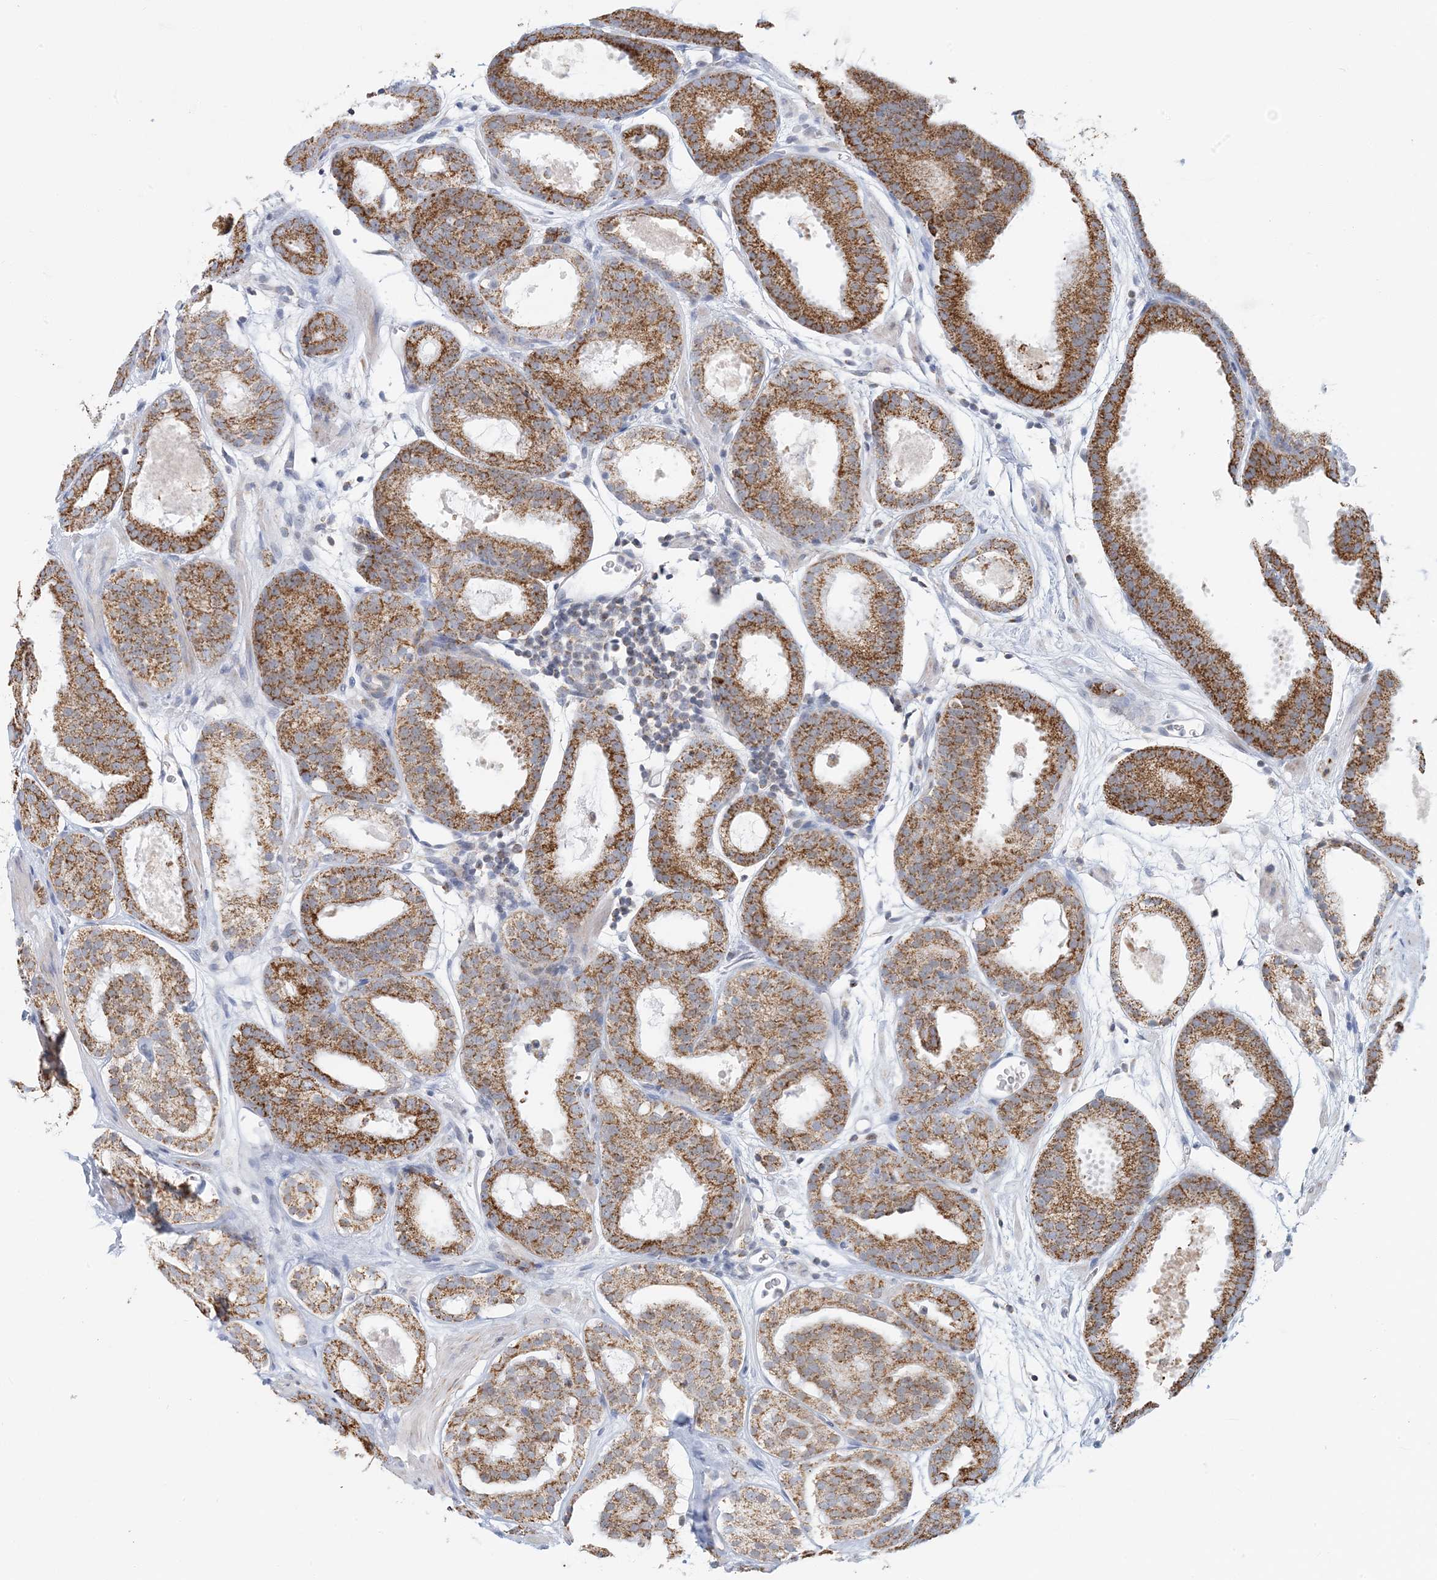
{"staining": {"intensity": "moderate", "quantity": ">75%", "location": "cytoplasmic/membranous"}, "tissue": "prostate cancer", "cell_type": "Tumor cells", "image_type": "cancer", "snomed": [{"axis": "morphology", "description": "Adenocarcinoma, Low grade"}, {"axis": "topography", "description": "Prostate"}], "caption": "Protein expression analysis of human adenocarcinoma (low-grade) (prostate) reveals moderate cytoplasmic/membranous positivity in approximately >75% of tumor cells.", "gene": "BDH1", "patient": {"sex": "male", "age": 69}}